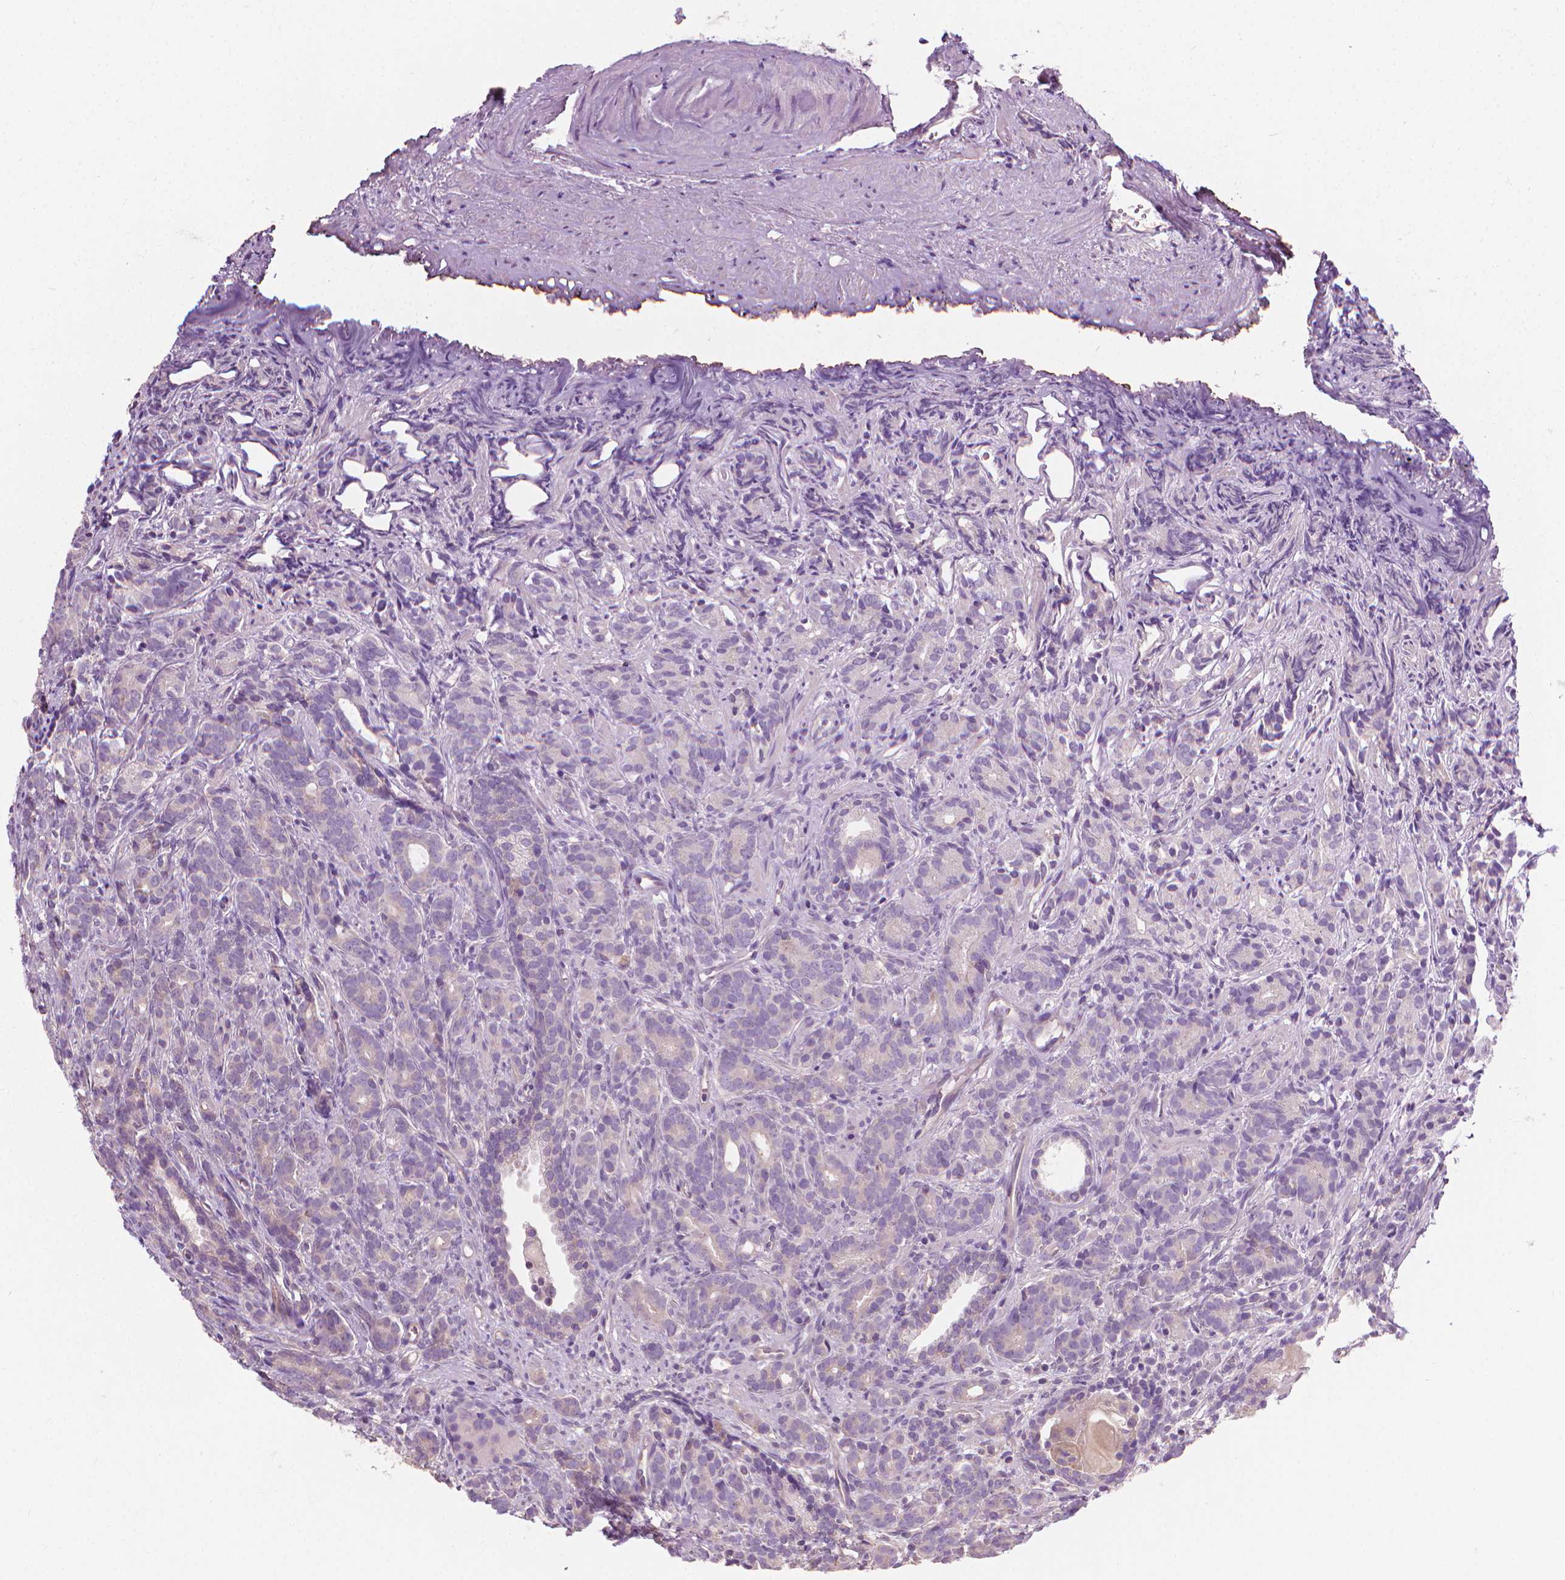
{"staining": {"intensity": "negative", "quantity": "none", "location": "none"}, "tissue": "prostate cancer", "cell_type": "Tumor cells", "image_type": "cancer", "snomed": [{"axis": "morphology", "description": "Adenocarcinoma, High grade"}, {"axis": "topography", "description": "Prostate"}], "caption": "A histopathology image of prostate cancer stained for a protein demonstrates no brown staining in tumor cells. Brightfield microscopy of immunohistochemistry stained with DAB (brown) and hematoxylin (blue), captured at high magnification.", "gene": "RIIAD1", "patient": {"sex": "male", "age": 84}}